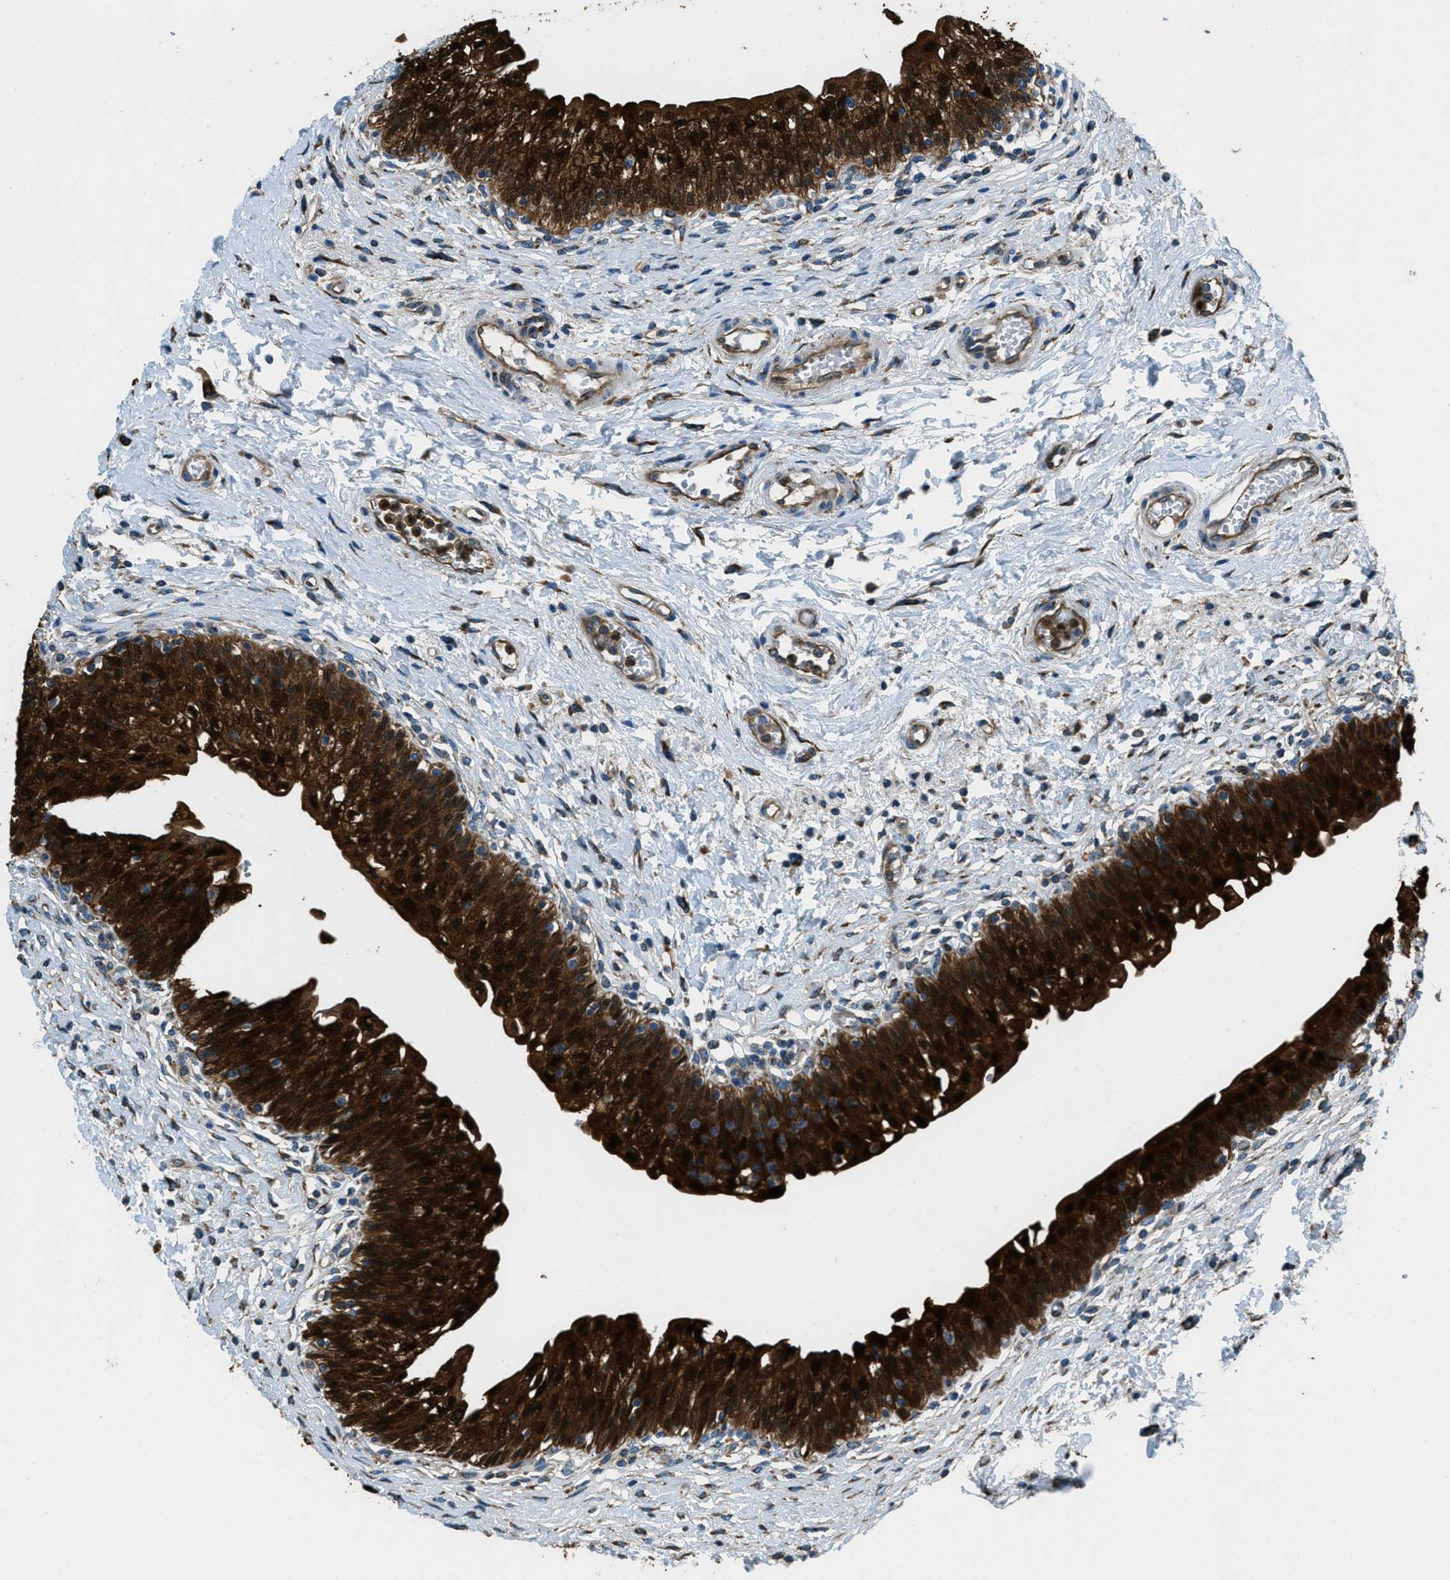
{"staining": {"intensity": "strong", "quantity": ">75%", "location": "cytoplasmic/membranous"}, "tissue": "urinary bladder", "cell_type": "Urothelial cells", "image_type": "normal", "snomed": [{"axis": "morphology", "description": "Normal tissue, NOS"}, {"axis": "topography", "description": "Urinary bladder"}], "caption": "Normal urinary bladder demonstrates strong cytoplasmic/membranous expression in approximately >75% of urothelial cells, visualized by immunohistochemistry. (brown staining indicates protein expression, while blue staining denotes nuclei).", "gene": "GIMAP8", "patient": {"sex": "male", "age": 55}}